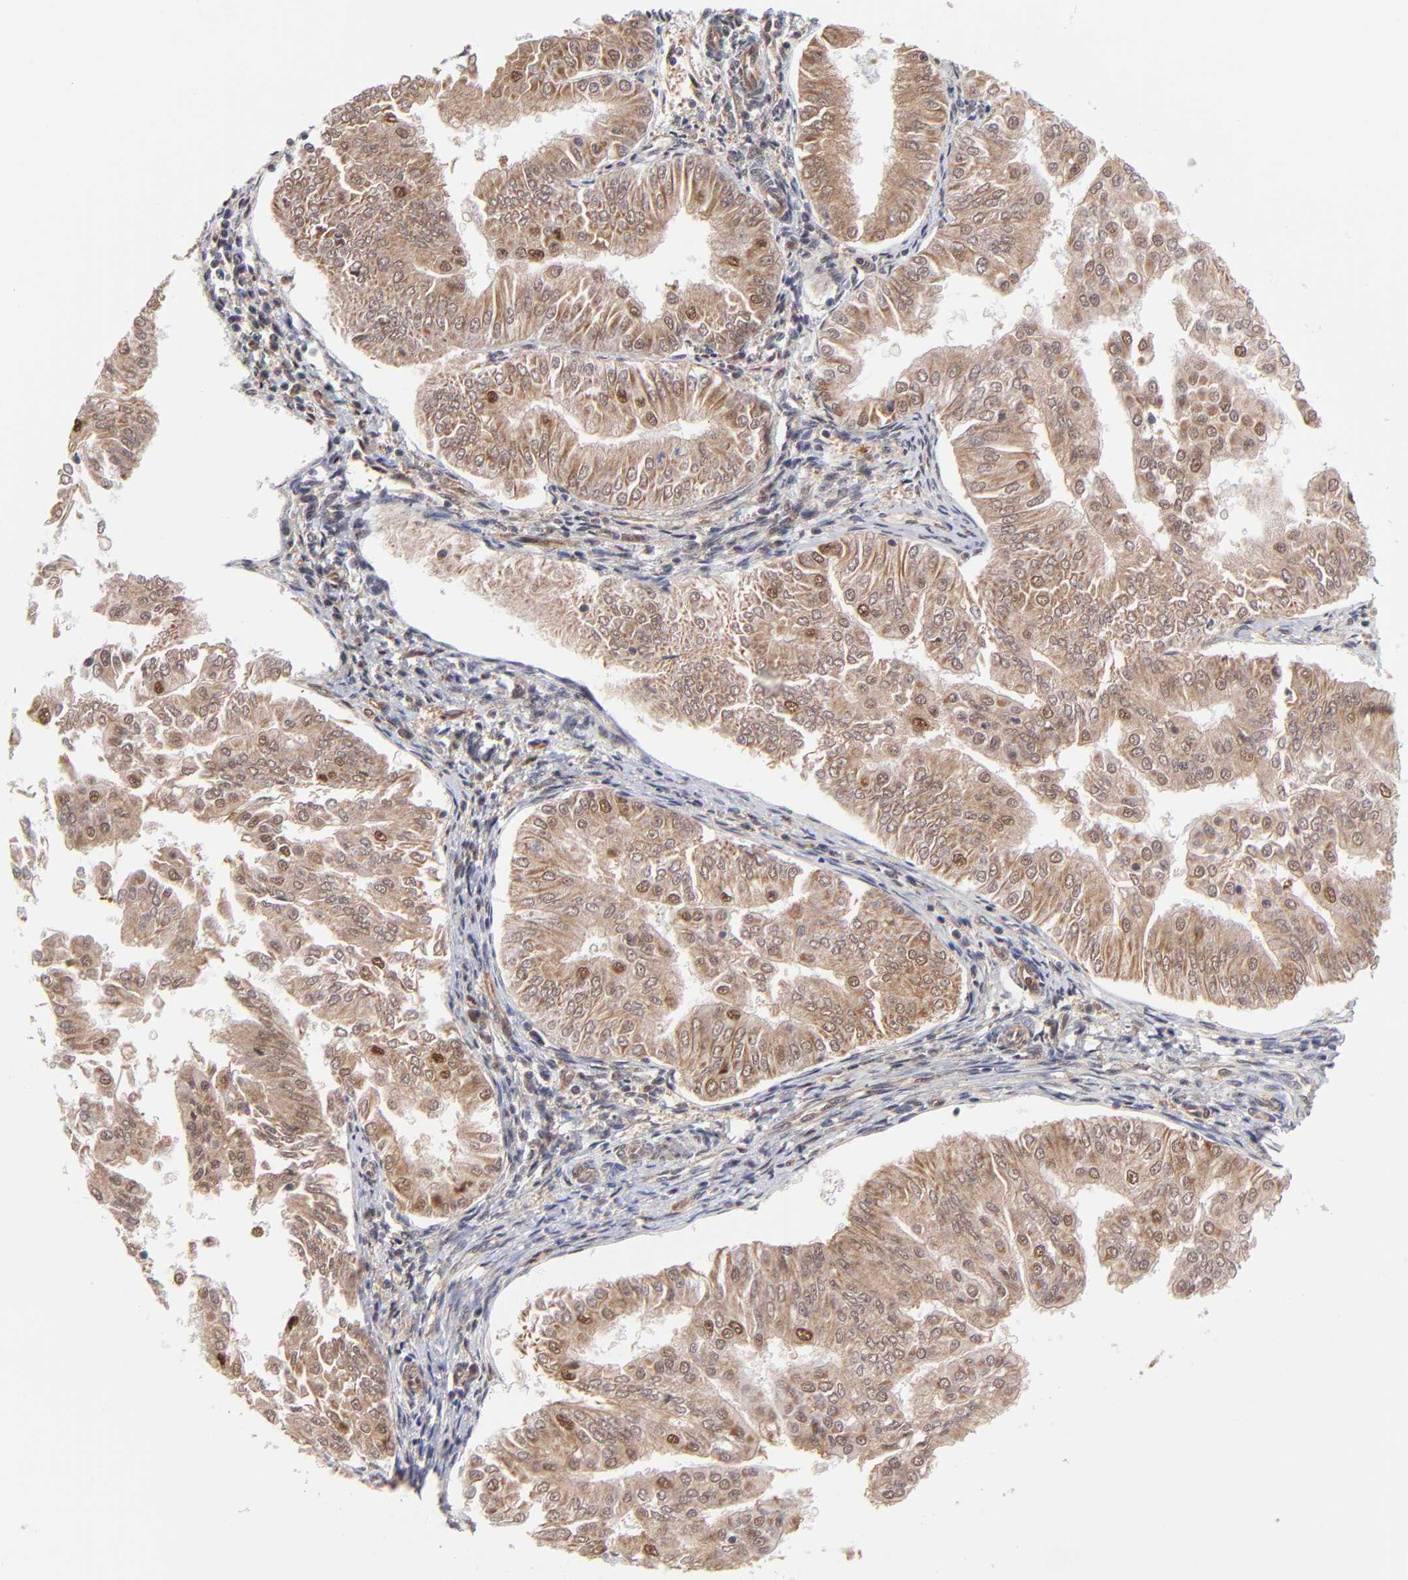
{"staining": {"intensity": "moderate", "quantity": "25%-75%", "location": "cytoplasmic/membranous,nuclear"}, "tissue": "endometrial cancer", "cell_type": "Tumor cells", "image_type": "cancer", "snomed": [{"axis": "morphology", "description": "Adenocarcinoma, NOS"}, {"axis": "topography", "description": "Endometrium"}], "caption": "Immunohistochemistry (IHC) histopathology image of neoplastic tissue: endometrial cancer (adenocarcinoma) stained using IHC shows medium levels of moderate protein expression localized specifically in the cytoplasmic/membranous and nuclear of tumor cells, appearing as a cytoplasmic/membranous and nuclear brown color.", "gene": "PSMC4", "patient": {"sex": "female", "age": 53}}